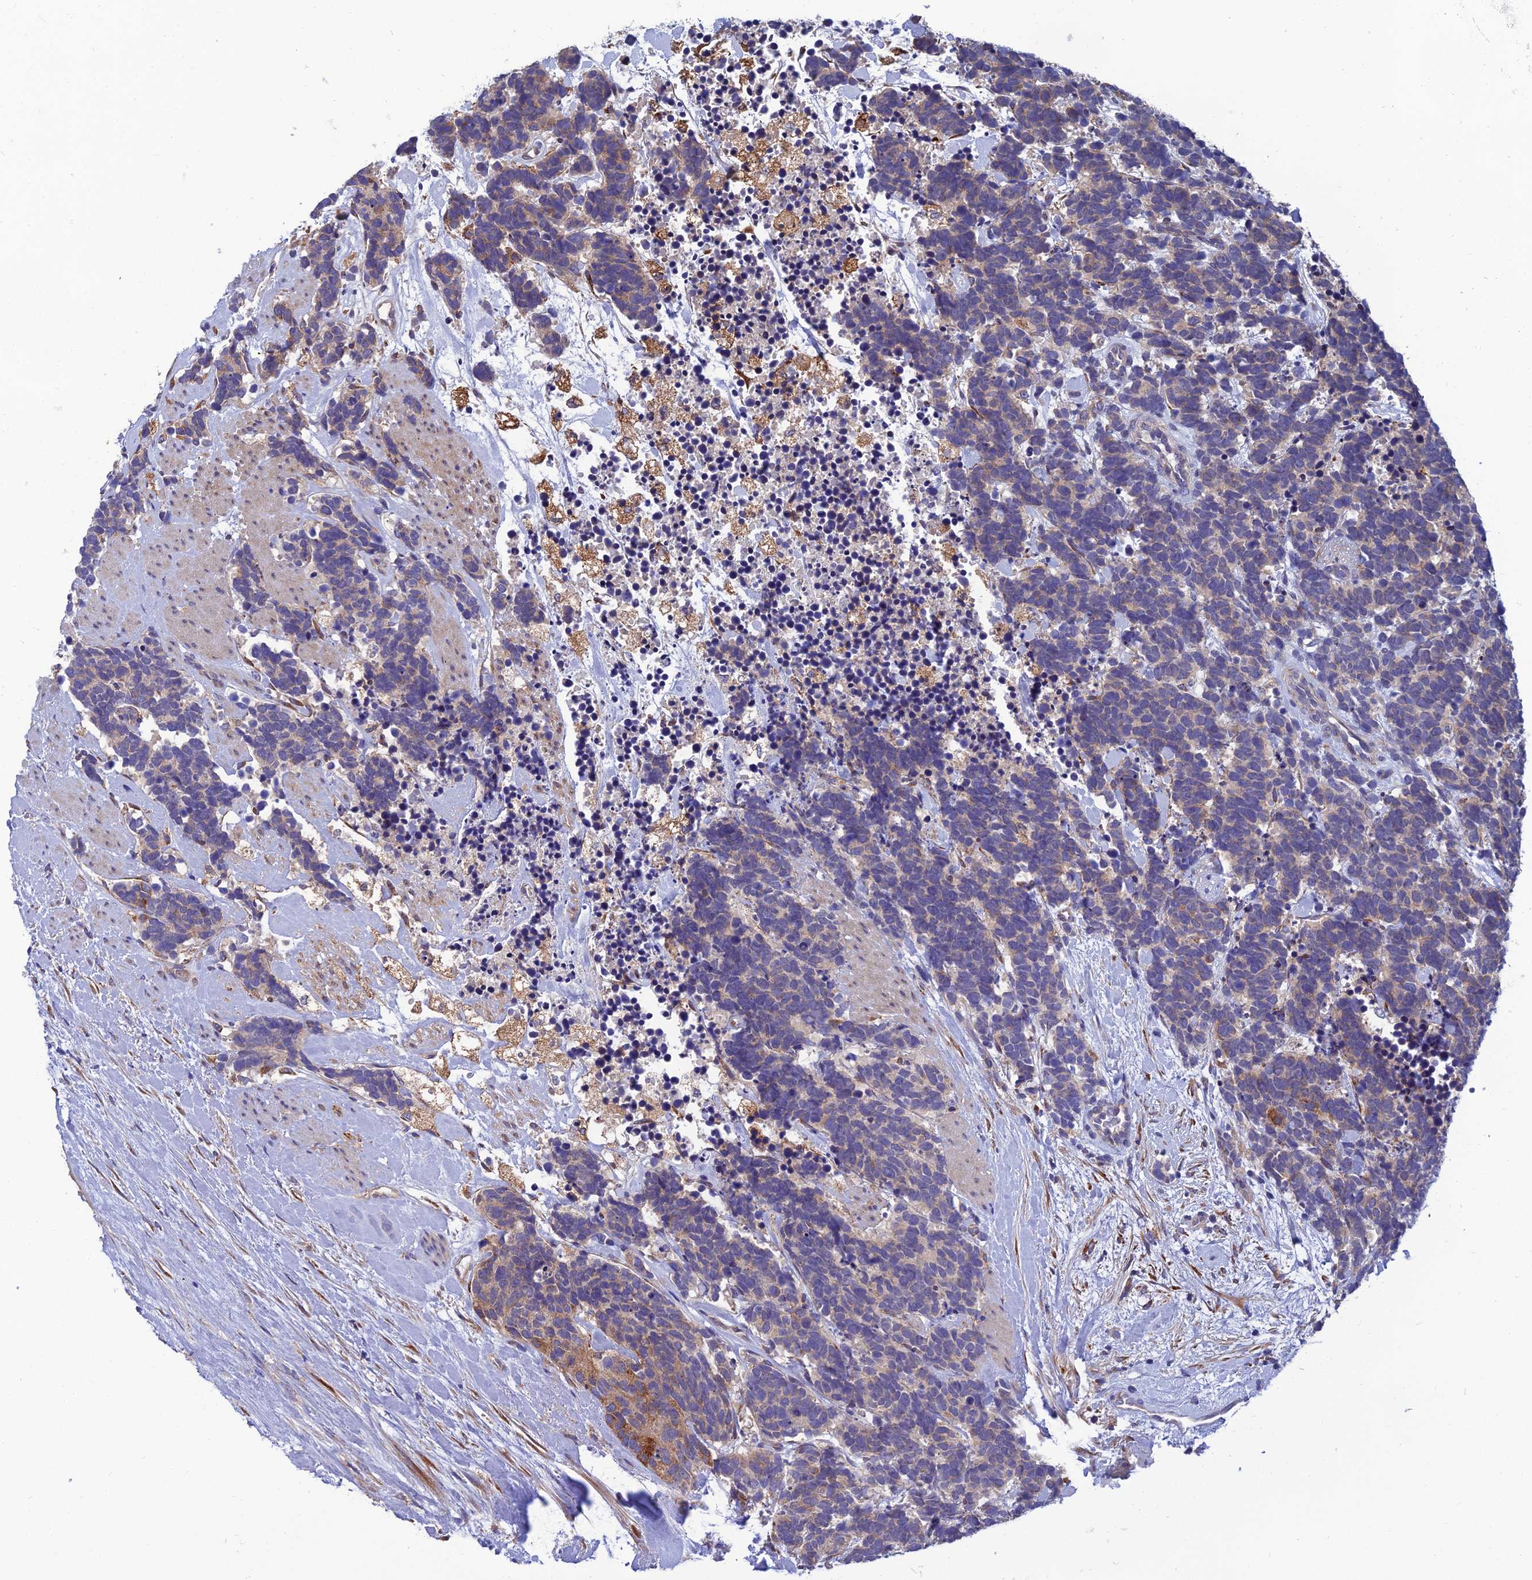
{"staining": {"intensity": "moderate", "quantity": "<25%", "location": "cytoplasmic/membranous"}, "tissue": "carcinoid", "cell_type": "Tumor cells", "image_type": "cancer", "snomed": [{"axis": "morphology", "description": "Carcinoma, NOS"}, {"axis": "morphology", "description": "Carcinoid, malignant, NOS"}, {"axis": "topography", "description": "Prostate"}], "caption": "Human carcinoma stained with a protein marker displays moderate staining in tumor cells.", "gene": "UMAD1", "patient": {"sex": "male", "age": 57}}